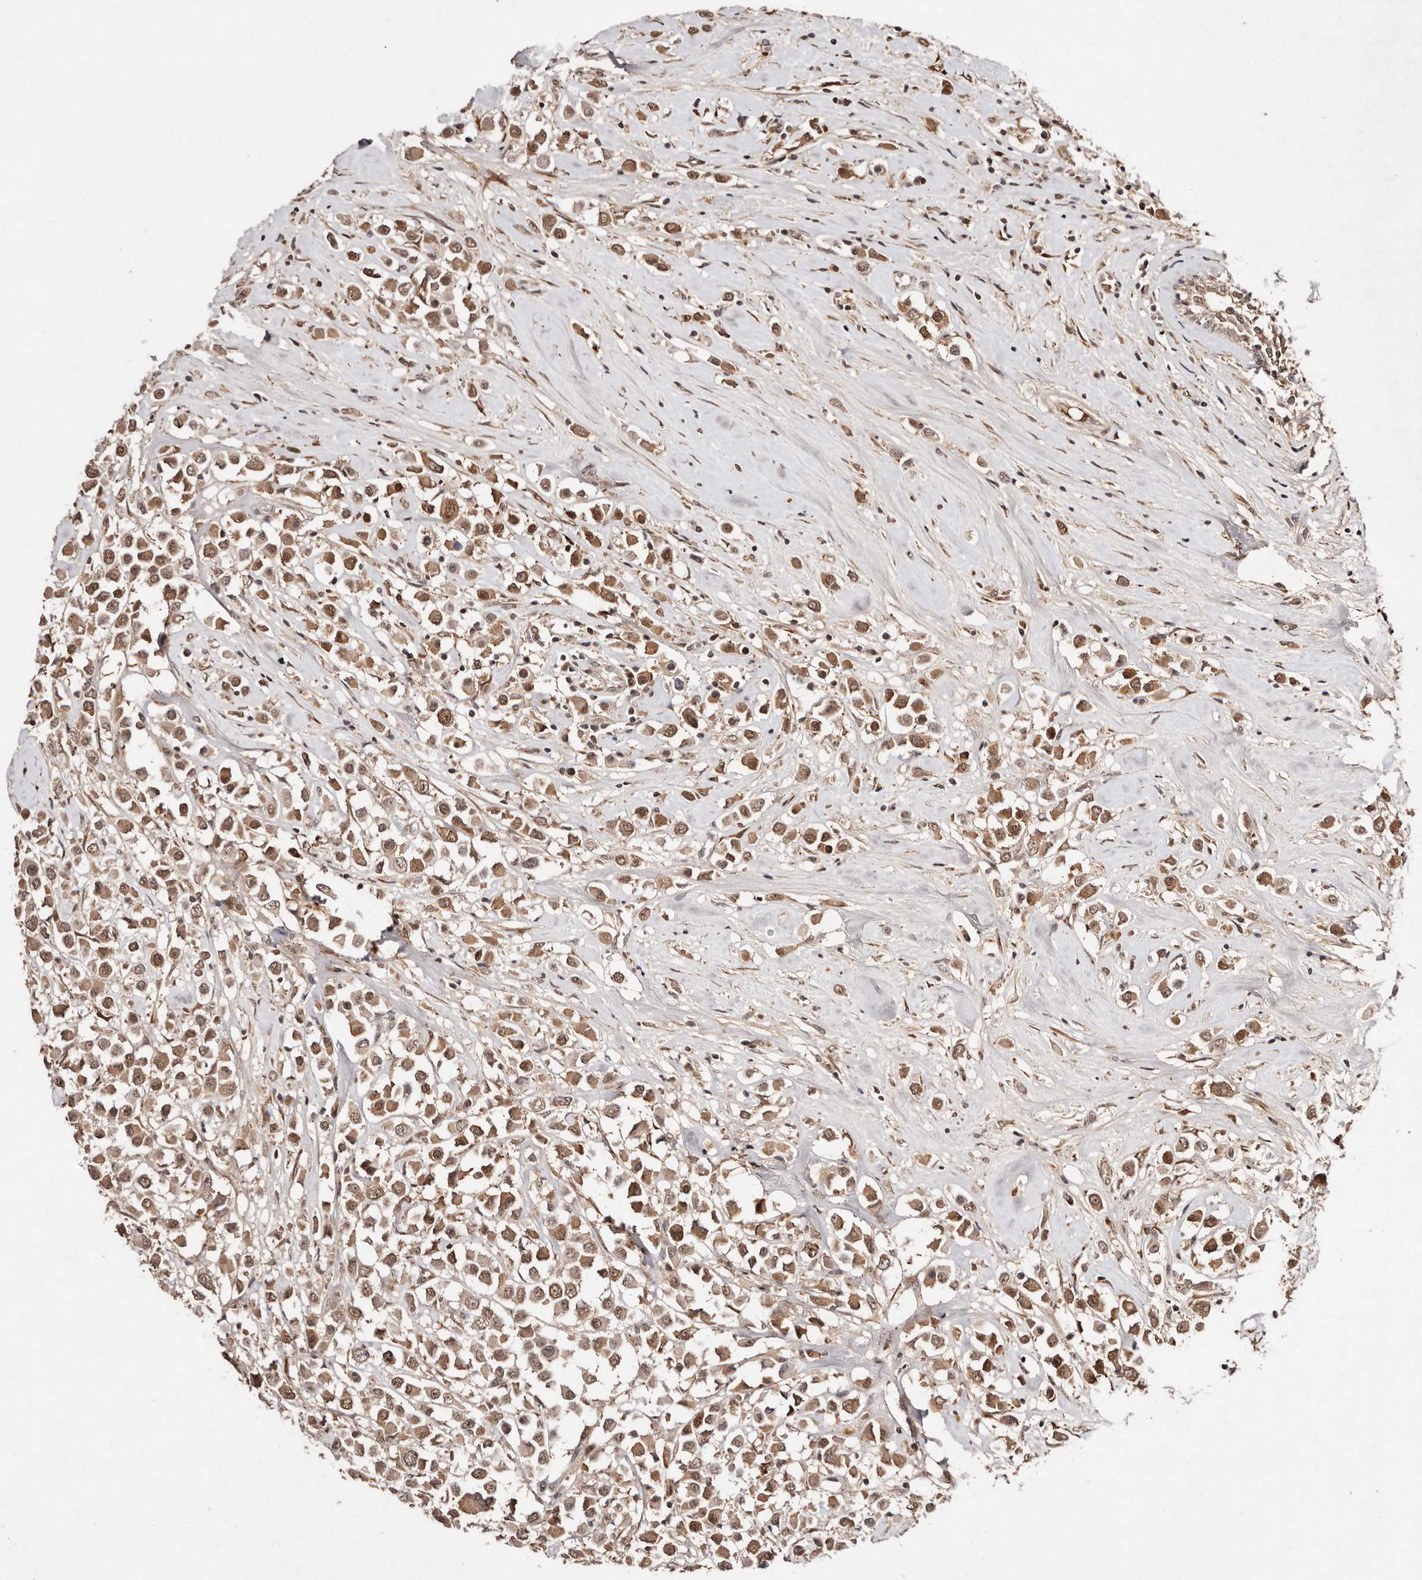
{"staining": {"intensity": "moderate", "quantity": ">75%", "location": "cytoplasmic/membranous,nuclear"}, "tissue": "breast cancer", "cell_type": "Tumor cells", "image_type": "cancer", "snomed": [{"axis": "morphology", "description": "Duct carcinoma"}, {"axis": "topography", "description": "Breast"}], "caption": "Tumor cells show medium levels of moderate cytoplasmic/membranous and nuclear staining in about >75% of cells in human breast cancer (invasive ductal carcinoma).", "gene": "BICRAL", "patient": {"sex": "female", "age": 61}}